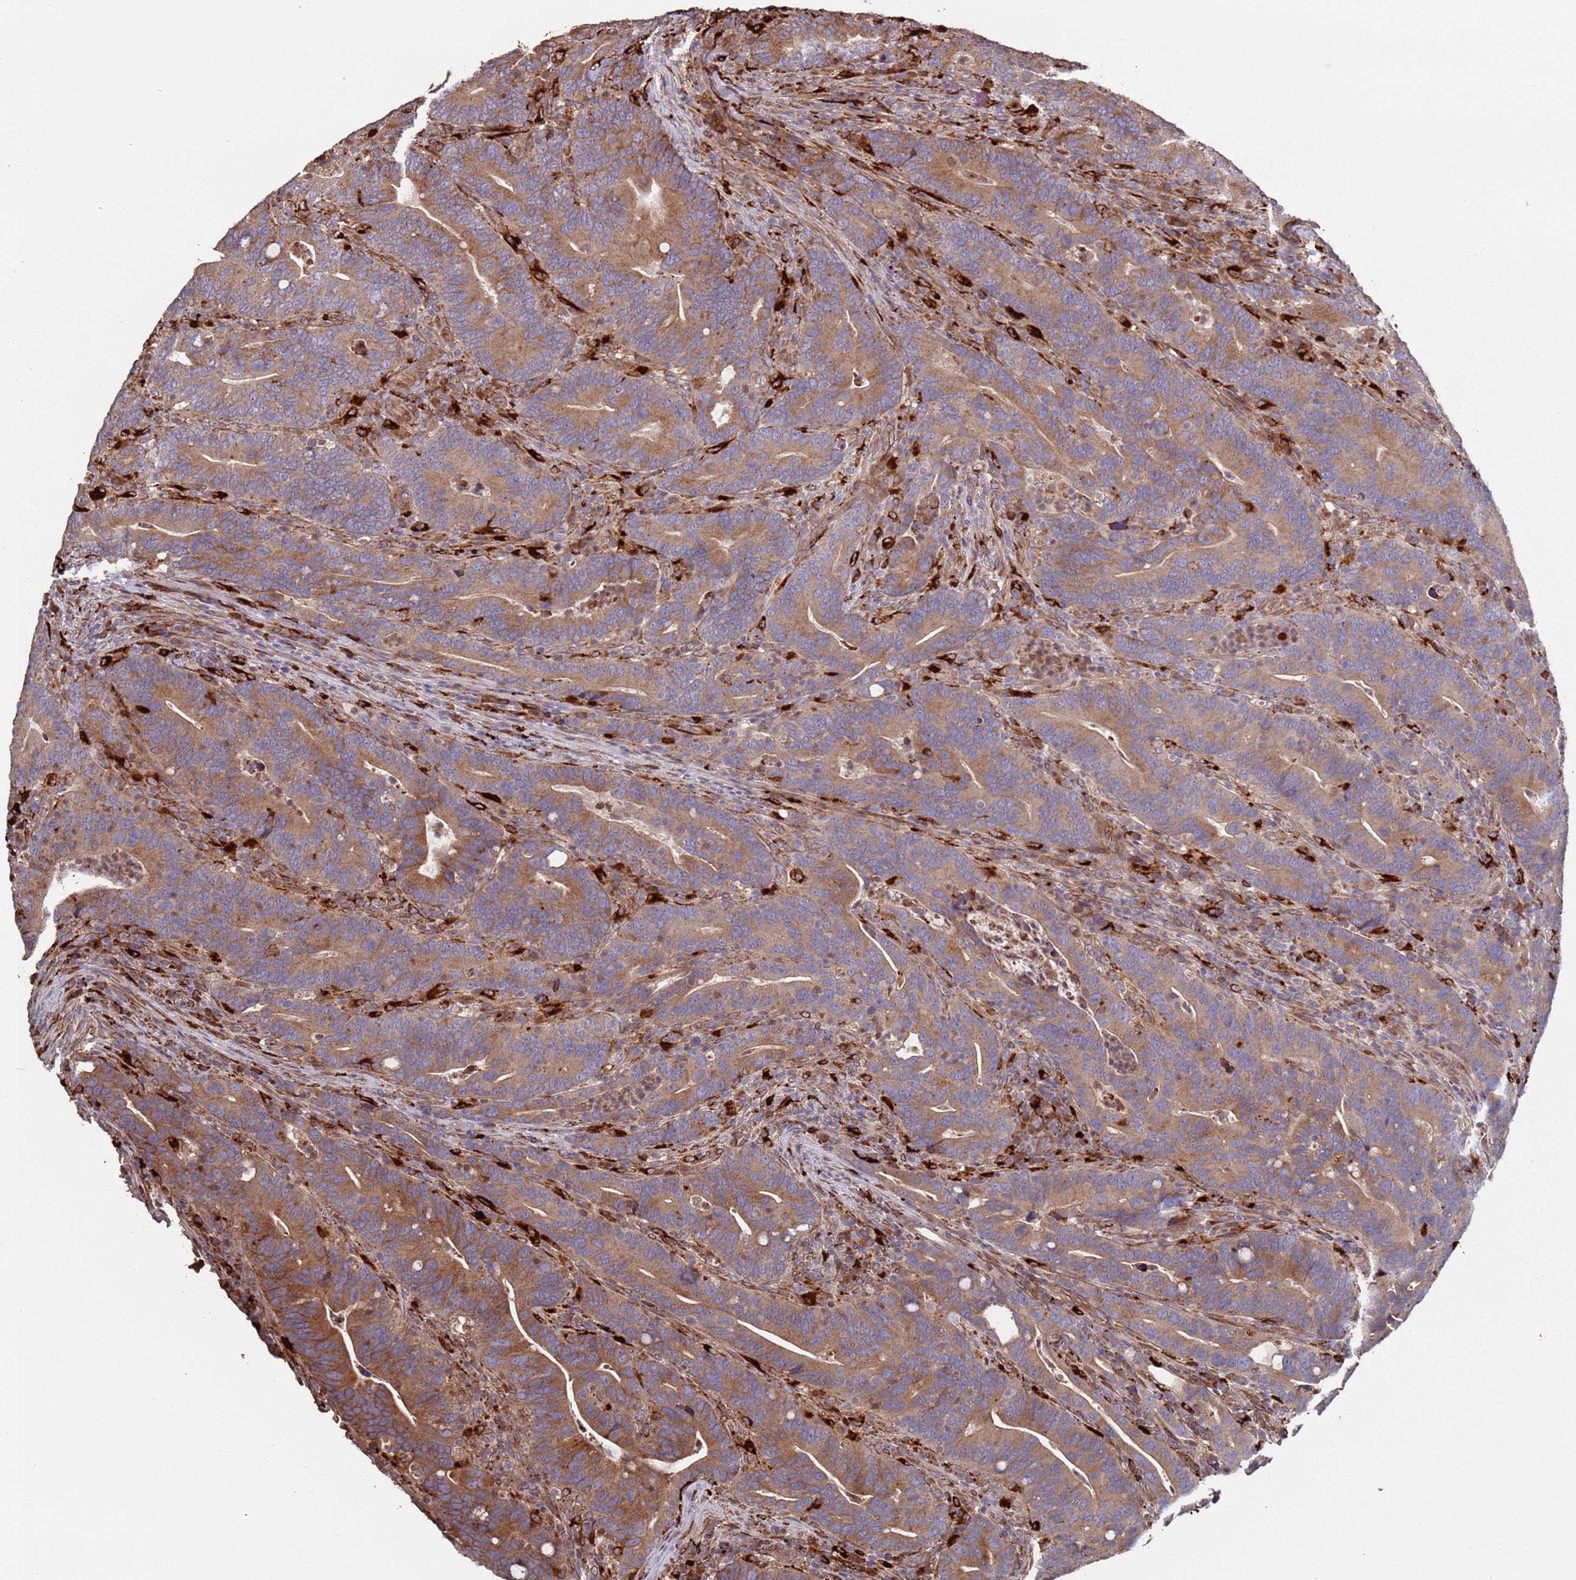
{"staining": {"intensity": "strong", "quantity": ">75%", "location": "cytoplasmic/membranous"}, "tissue": "colorectal cancer", "cell_type": "Tumor cells", "image_type": "cancer", "snomed": [{"axis": "morphology", "description": "Adenocarcinoma, NOS"}, {"axis": "topography", "description": "Colon"}], "caption": "Colorectal adenocarcinoma stained with immunohistochemistry (IHC) displays strong cytoplasmic/membranous positivity in about >75% of tumor cells. (Brightfield microscopy of DAB IHC at high magnification).", "gene": "LACC1", "patient": {"sex": "female", "age": 66}}